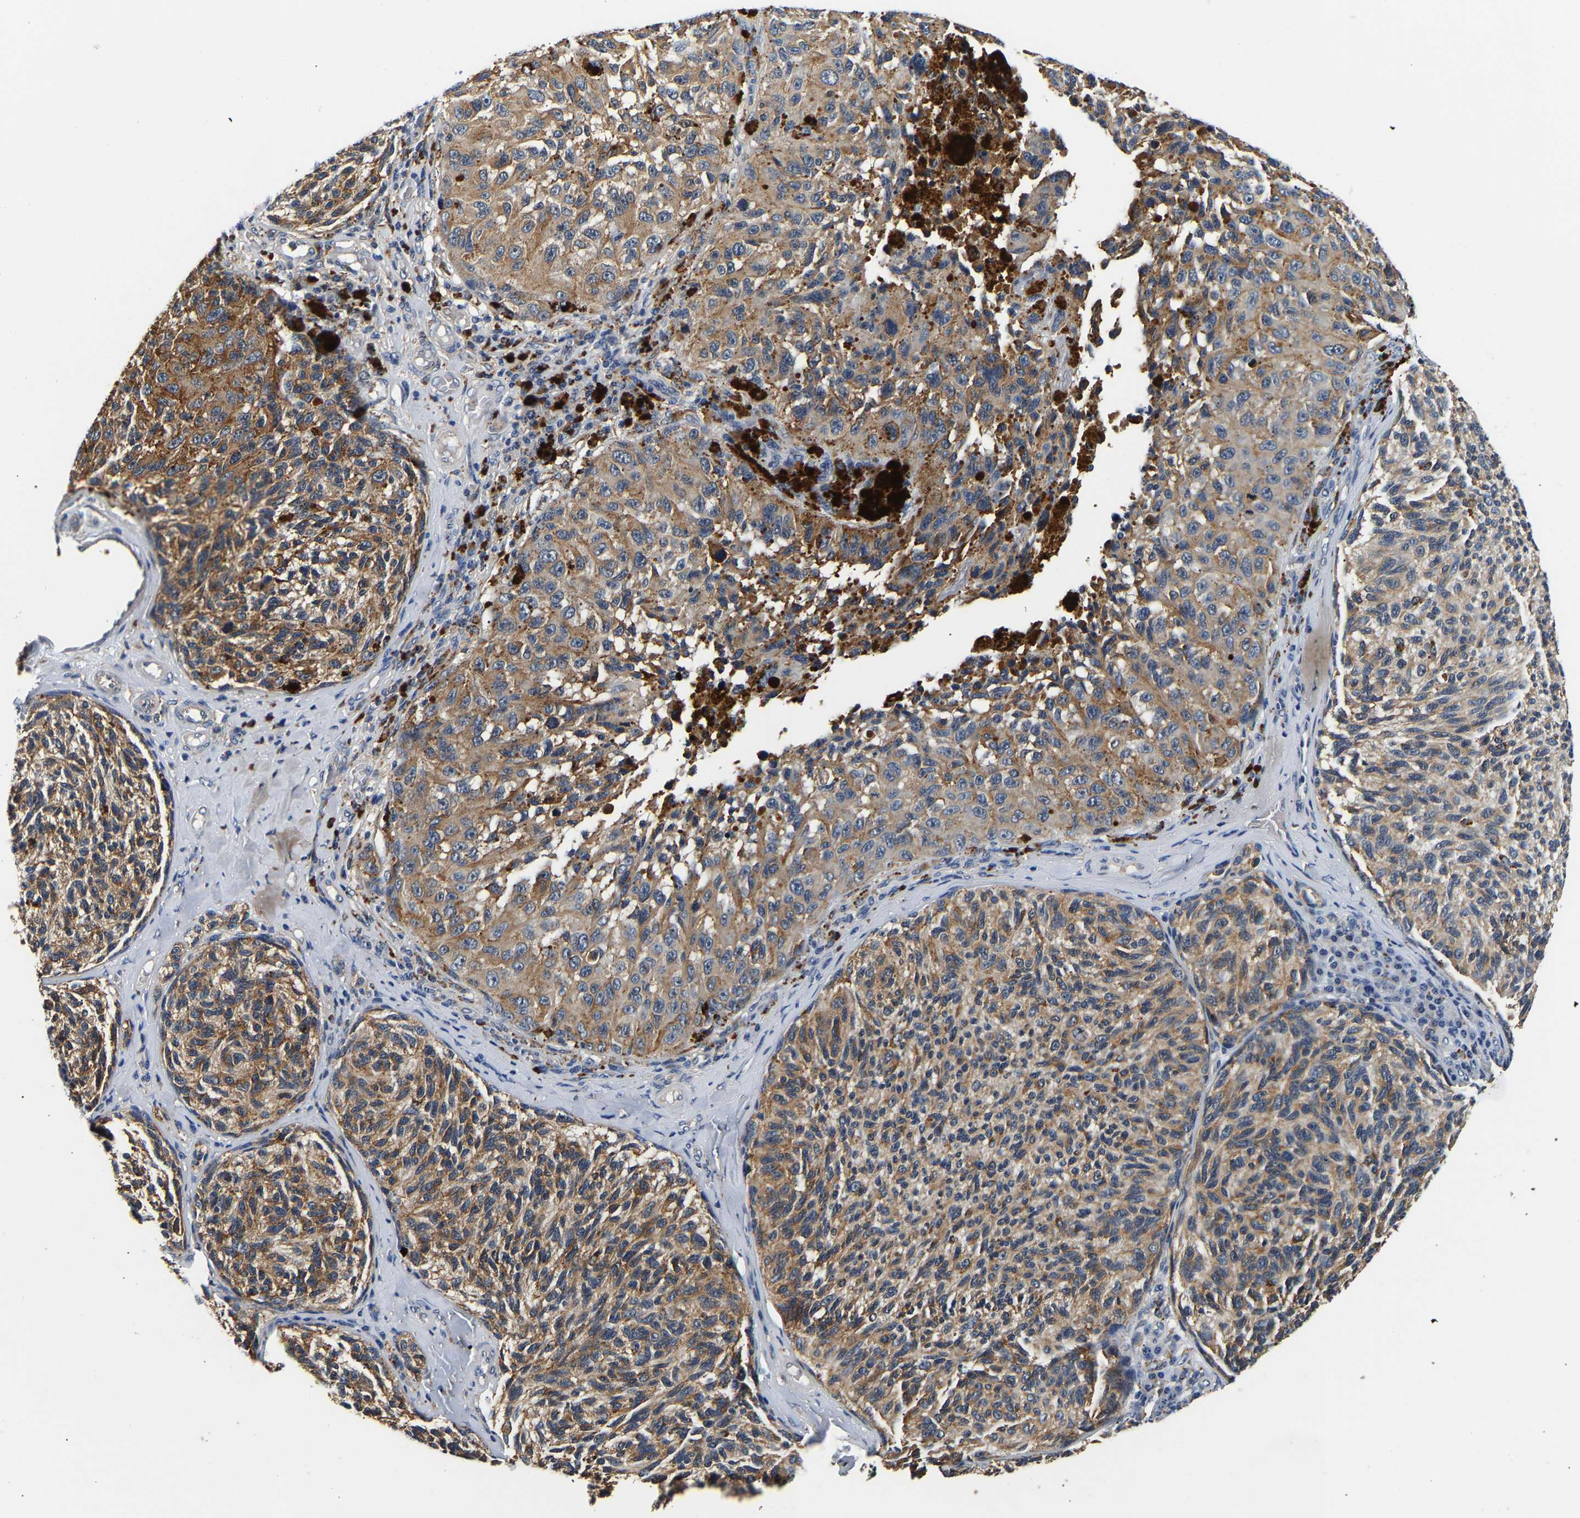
{"staining": {"intensity": "moderate", "quantity": ">75%", "location": "cytoplasmic/membranous"}, "tissue": "melanoma", "cell_type": "Tumor cells", "image_type": "cancer", "snomed": [{"axis": "morphology", "description": "Malignant melanoma, NOS"}, {"axis": "topography", "description": "Skin"}], "caption": "Malignant melanoma stained with a brown dye demonstrates moderate cytoplasmic/membranous positive positivity in approximately >75% of tumor cells.", "gene": "SMU1", "patient": {"sex": "female", "age": 73}}